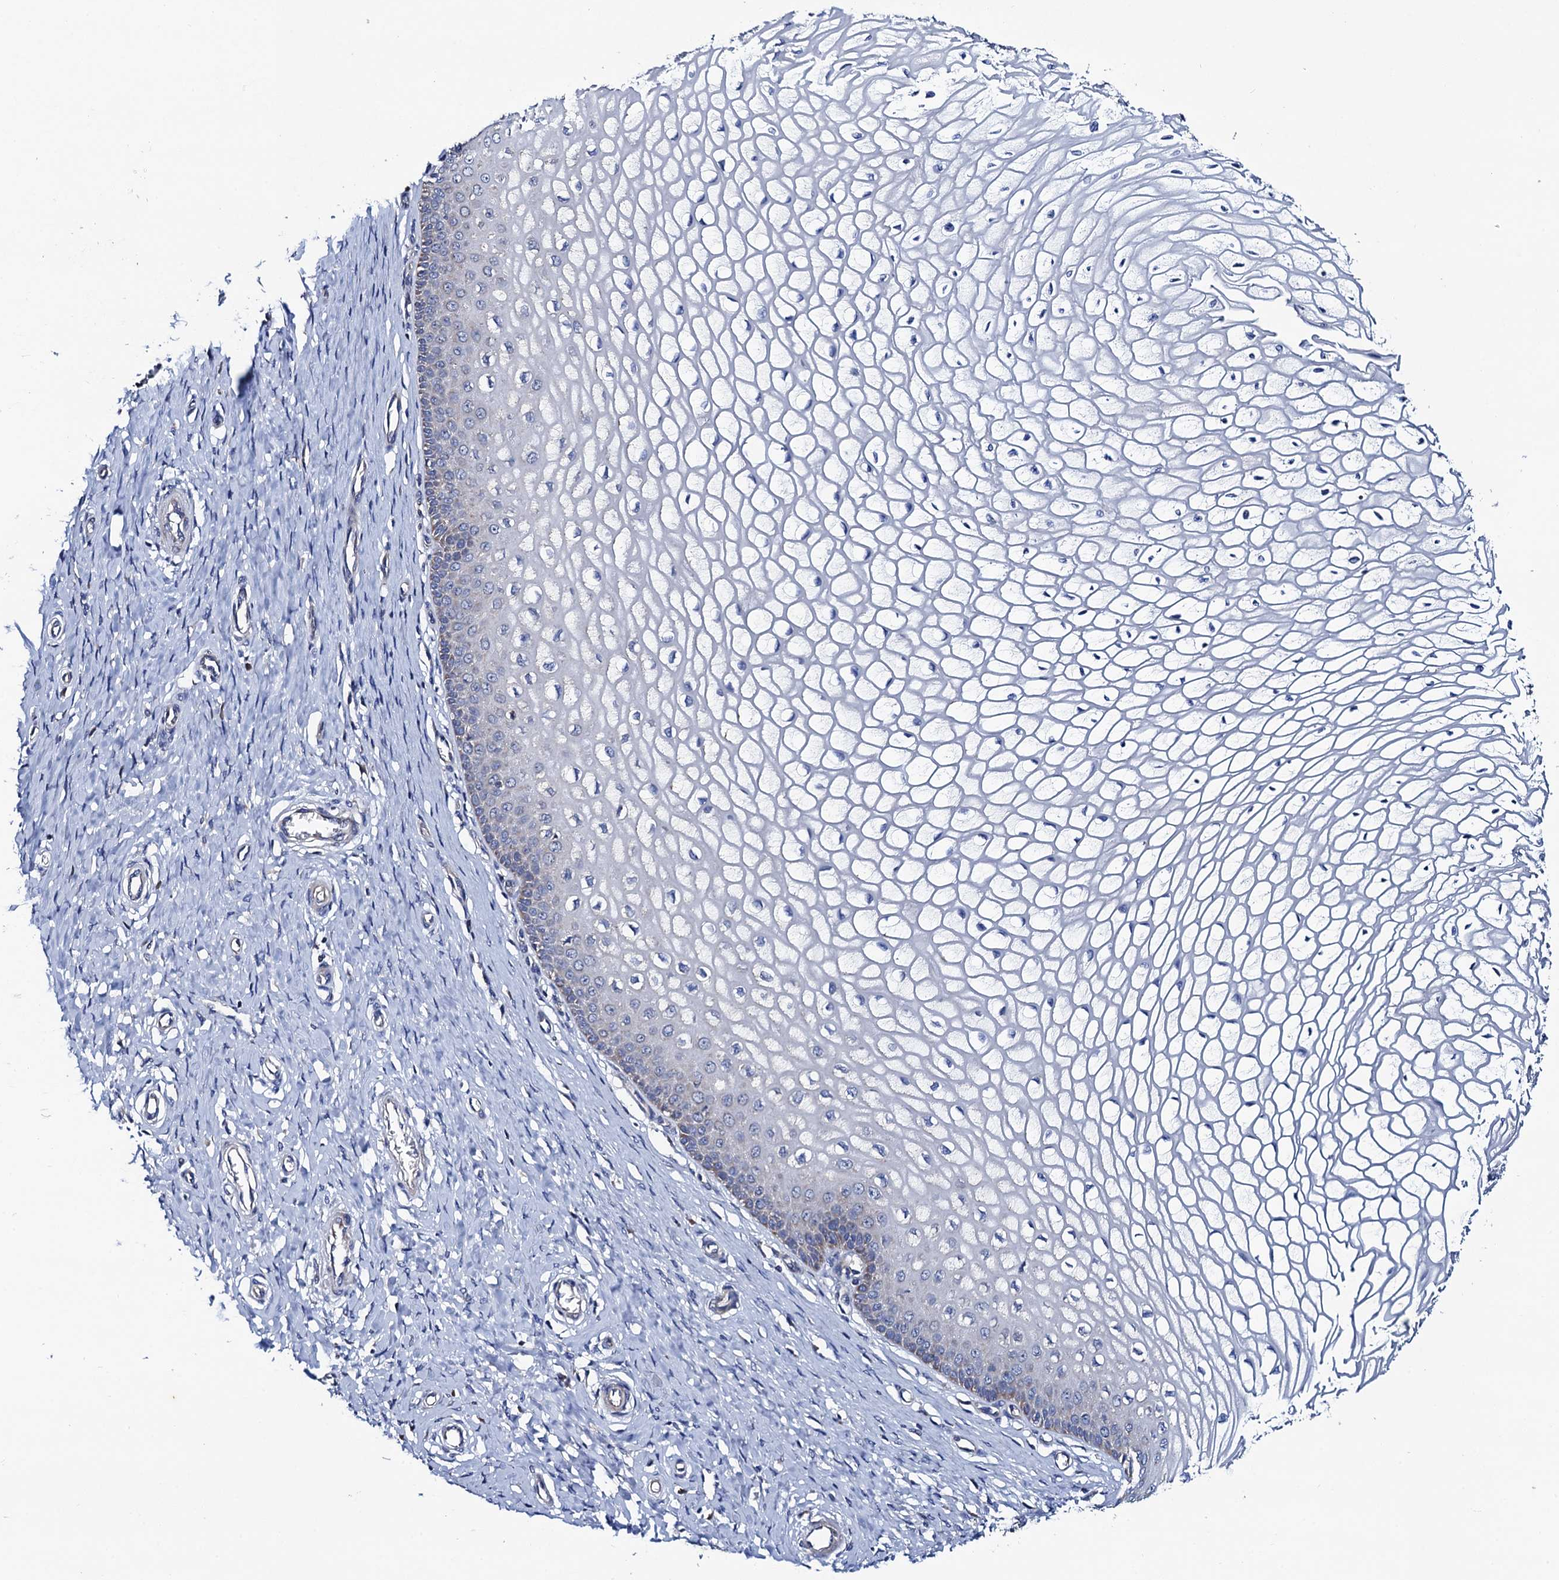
{"staining": {"intensity": "weak", "quantity": "<25%", "location": "cytoplasmic/membranous"}, "tissue": "cervix", "cell_type": "Glandular cells", "image_type": "normal", "snomed": [{"axis": "morphology", "description": "Normal tissue, NOS"}, {"axis": "topography", "description": "Cervix"}], "caption": "The immunohistochemistry (IHC) photomicrograph has no significant staining in glandular cells of cervix. Brightfield microscopy of IHC stained with DAB (3,3'-diaminobenzidine) (brown) and hematoxylin (blue), captured at high magnification.", "gene": "MRPL48", "patient": {"sex": "female", "age": 55}}